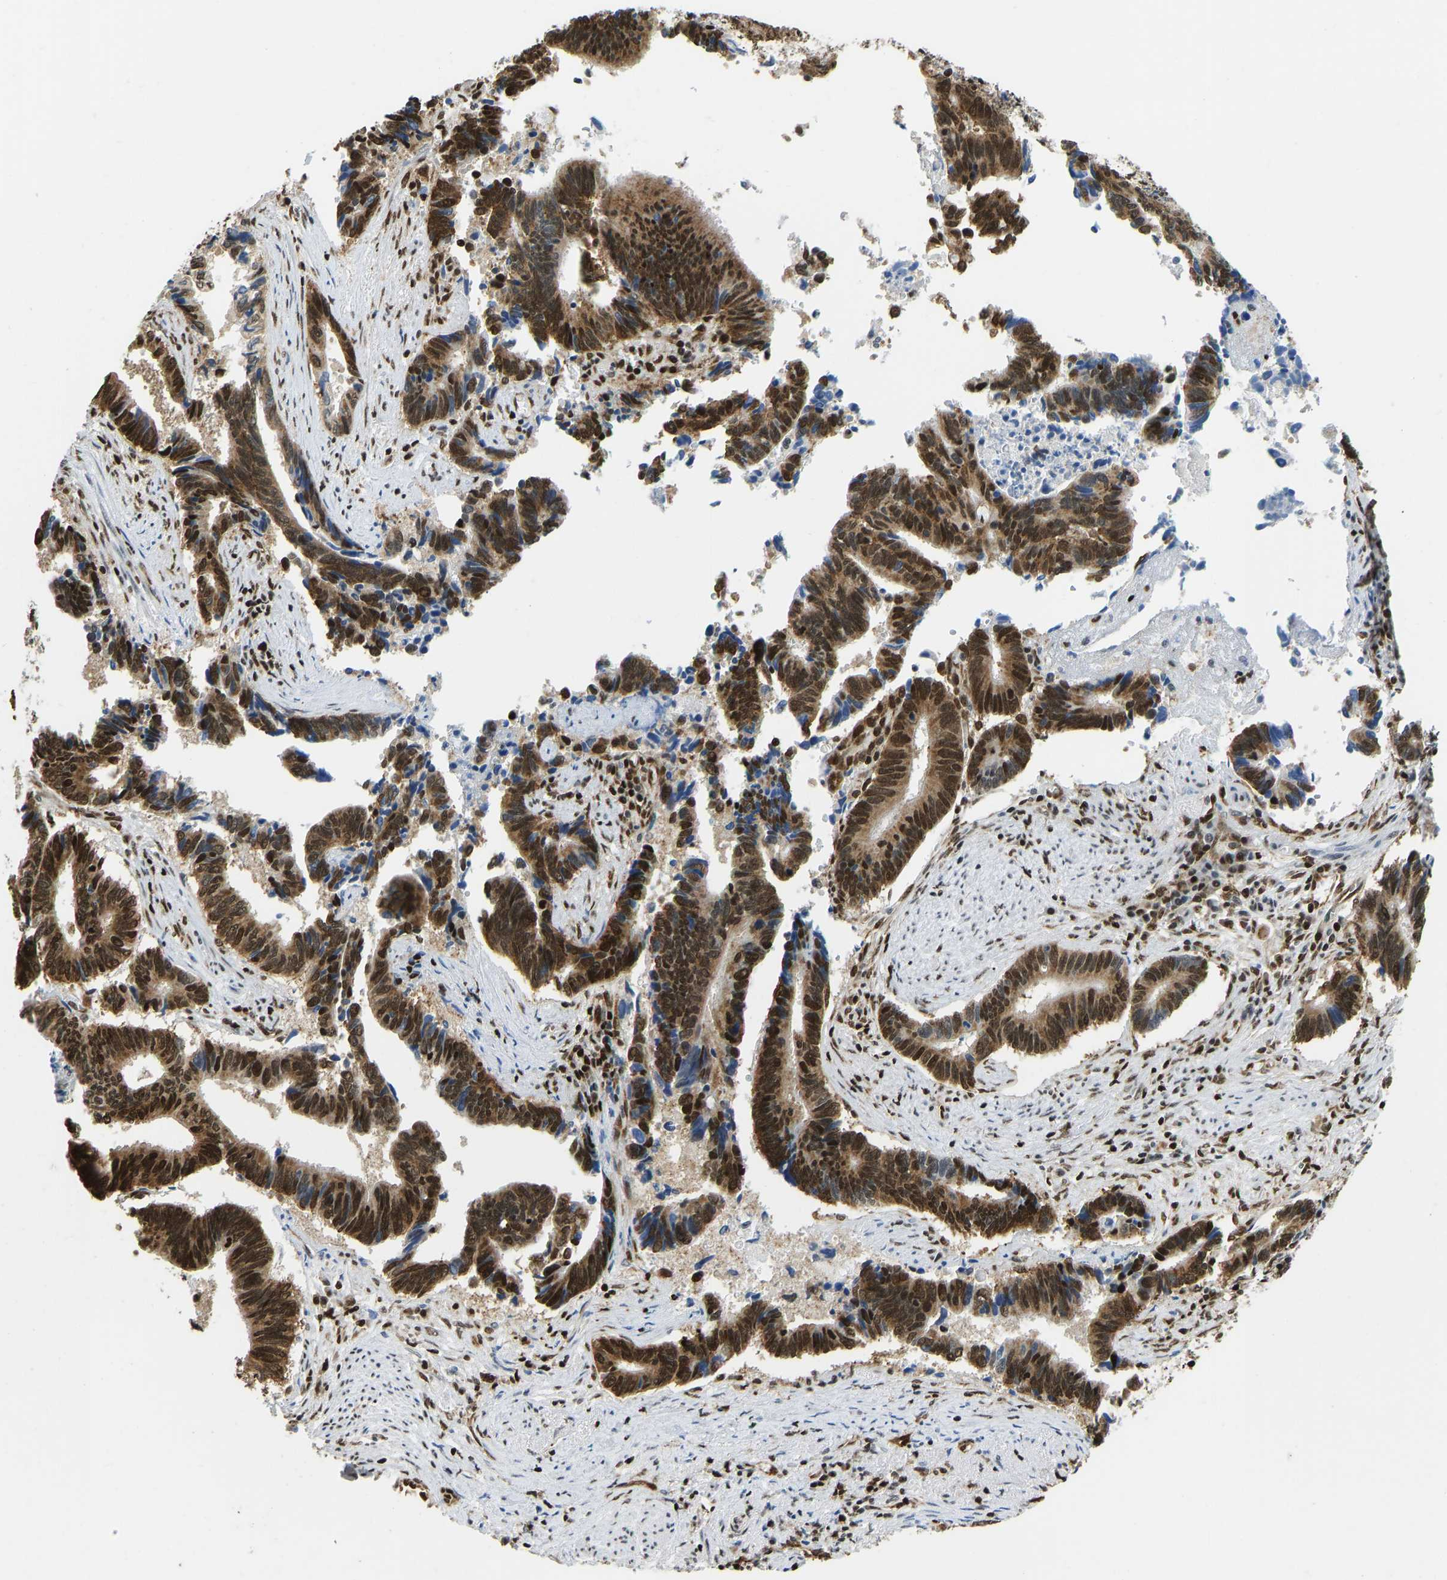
{"staining": {"intensity": "strong", "quantity": ">75%", "location": "cytoplasmic/membranous,nuclear"}, "tissue": "pancreatic cancer", "cell_type": "Tumor cells", "image_type": "cancer", "snomed": [{"axis": "morphology", "description": "Adenocarcinoma, NOS"}, {"axis": "topography", "description": "Pancreas"}], "caption": "Immunohistochemistry (DAB (3,3'-diaminobenzidine)) staining of pancreatic cancer displays strong cytoplasmic/membranous and nuclear protein expression in about >75% of tumor cells.", "gene": "ZSCAN20", "patient": {"sex": "female", "age": 70}}